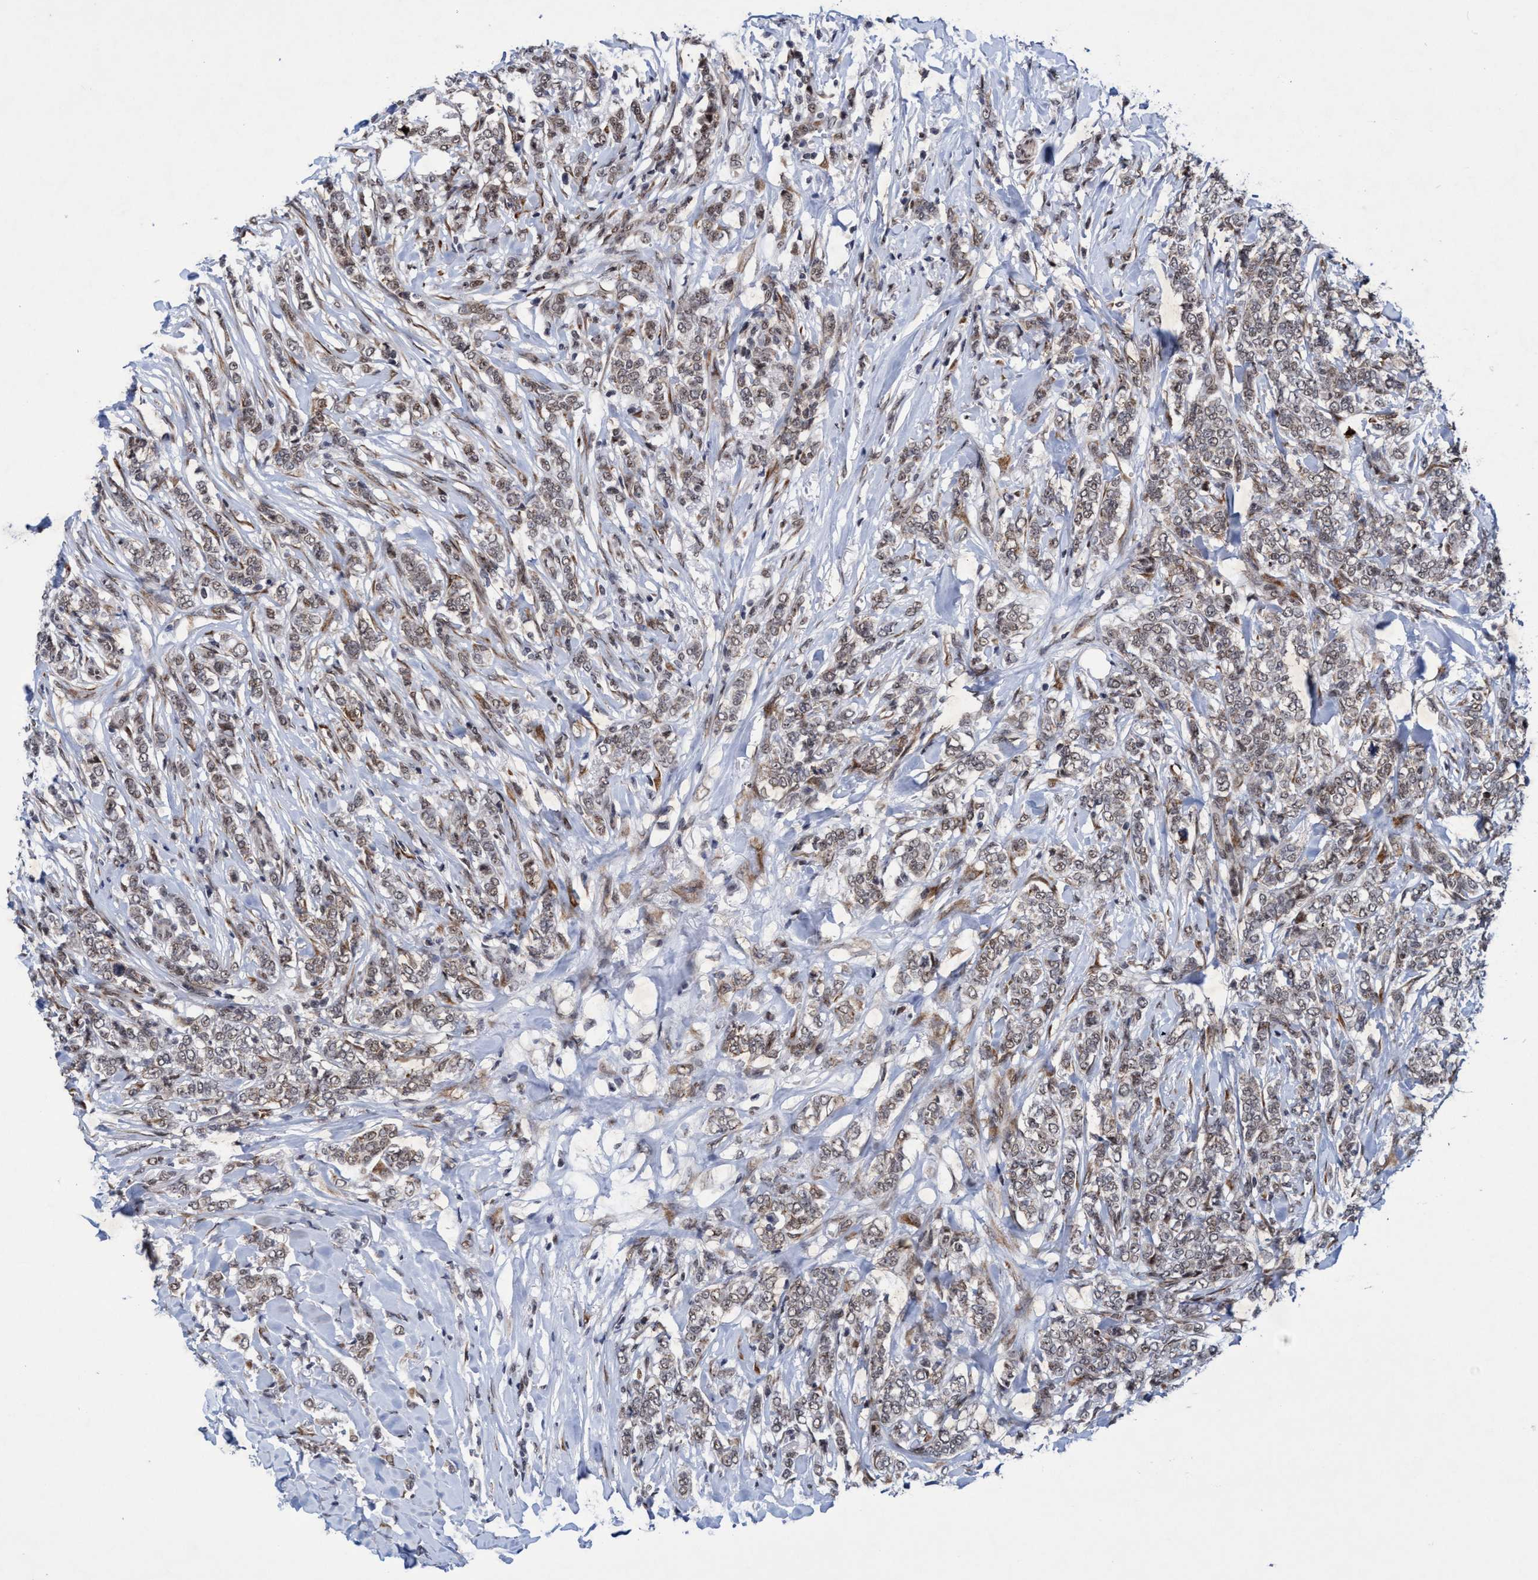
{"staining": {"intensity": "weak", "quantity": ">75%", "location": "cytoplasmic/membranous,nuclear"}, "tissue": "breast cancer", "cell_type": "Tumor cells", "image_type": "cancer", "snomed": [{"axis": "morphology", "description": "Lobular carcinoma"}, {"axis": "topography", "description": "Skin"}, {"axis": "topography", "description": "Breast"}], "caption": "Immunohistochemistry (DAB (3,3'-diaminobenzidine)) staining of breast cancer demonstrates weak cytoplasmic/membranous and nuclear protein expression in about >75% of tumor cells.", "gene": "GLT6D1", "patient": {"sex": "female", "age": 46}}